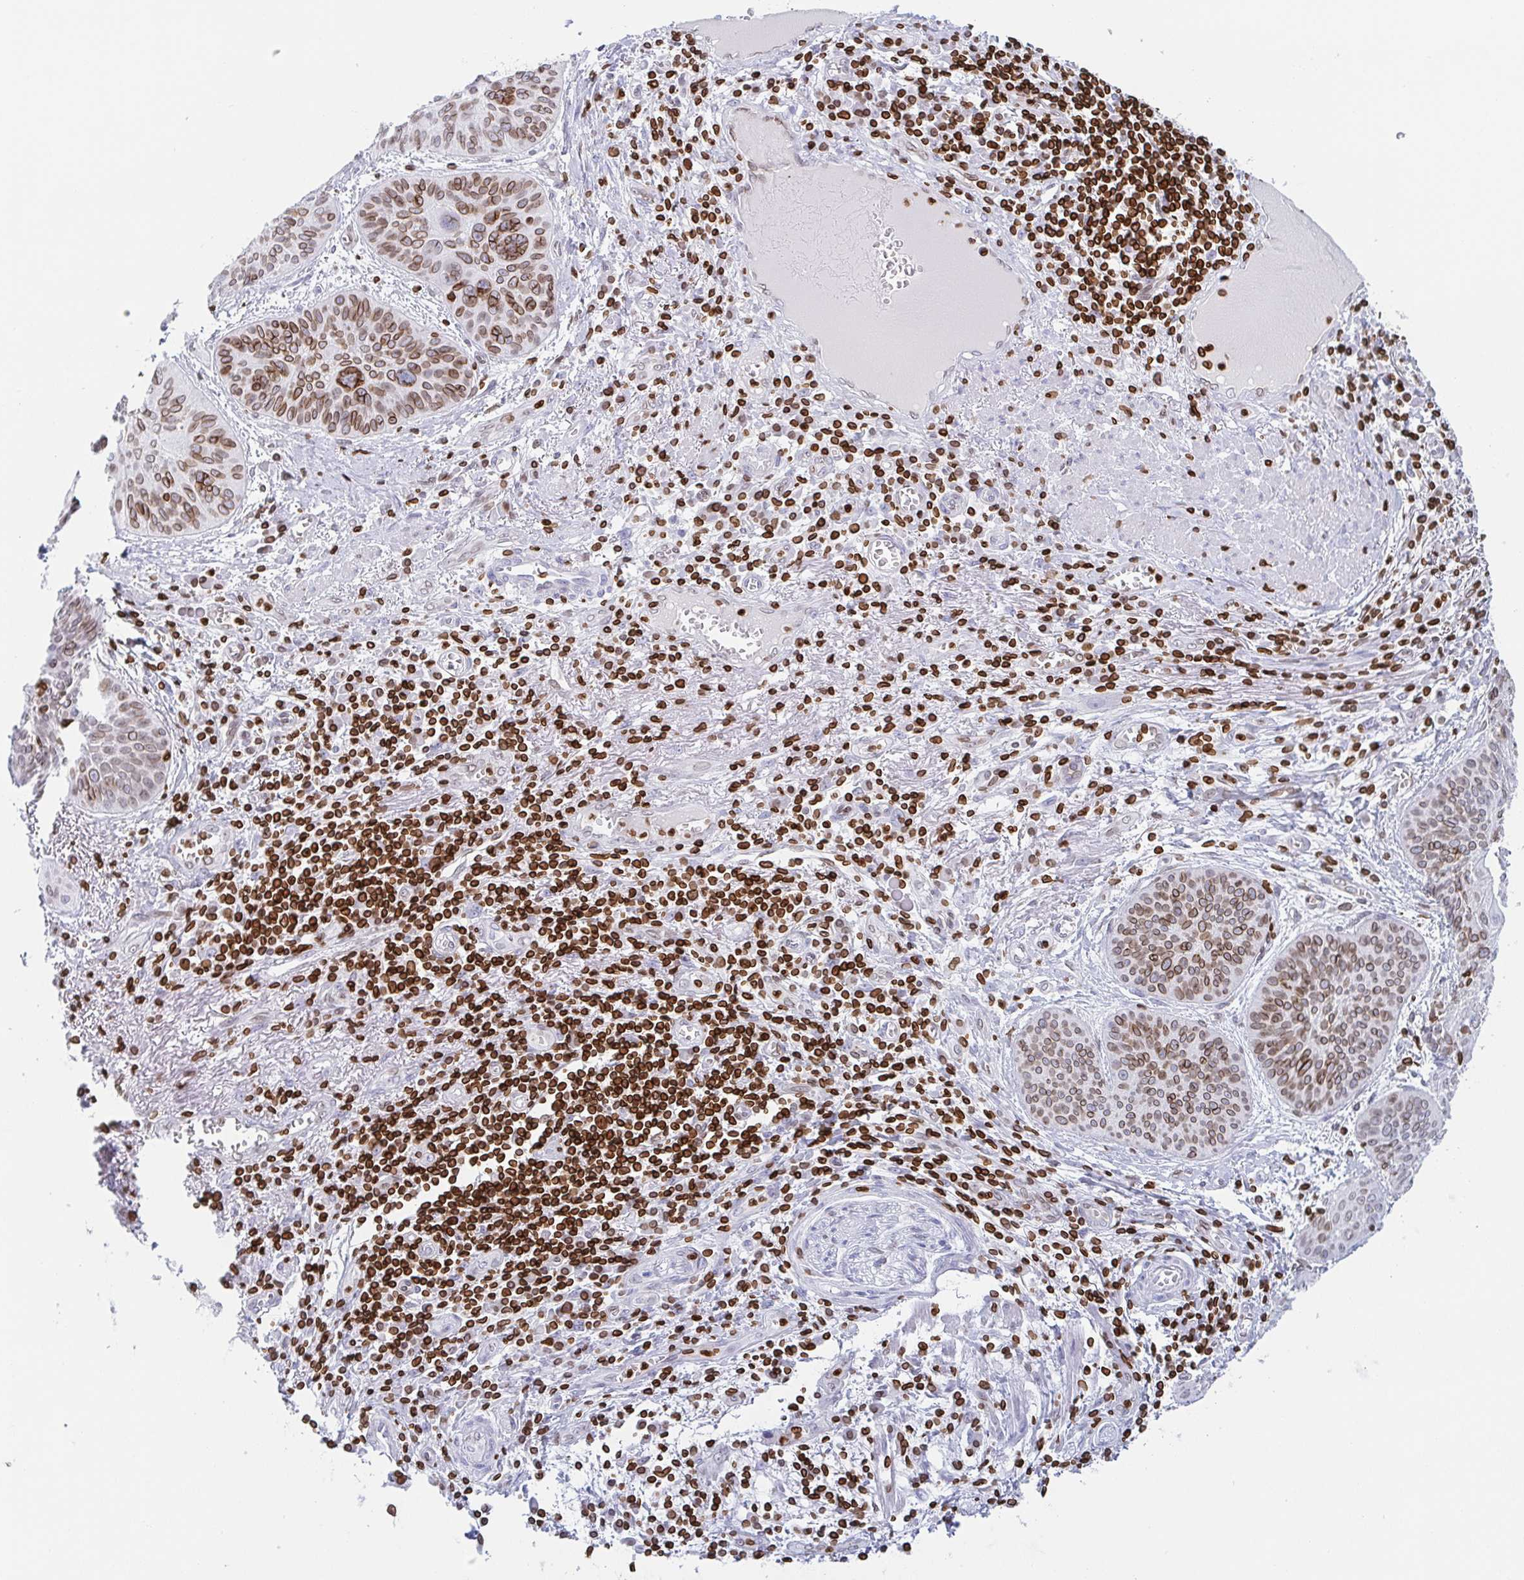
{"staining": {"intensity": "moderate", "quantity": "25%-75%", "location": "cytoplasmic/membranous,nuclear"}, "tissue": "lung cancer", "cell_type": "Tumor cells", "image_type": "cancer", "snomed": [{"axis": "morphology", "description": "Squamous cell carcinoma, NOS"}, {"axis": "topography", "description": "Lung"}], "caption": "This histopathology image displays immunohistochemistry (IHC) staining of lung cancer, with medium moderate cytoplasmic/membranous and nuclear expression in about 25%-75% of tumor cells.", "gene": "BTBD7", "patient": {"sex": "male", "age": 74}}